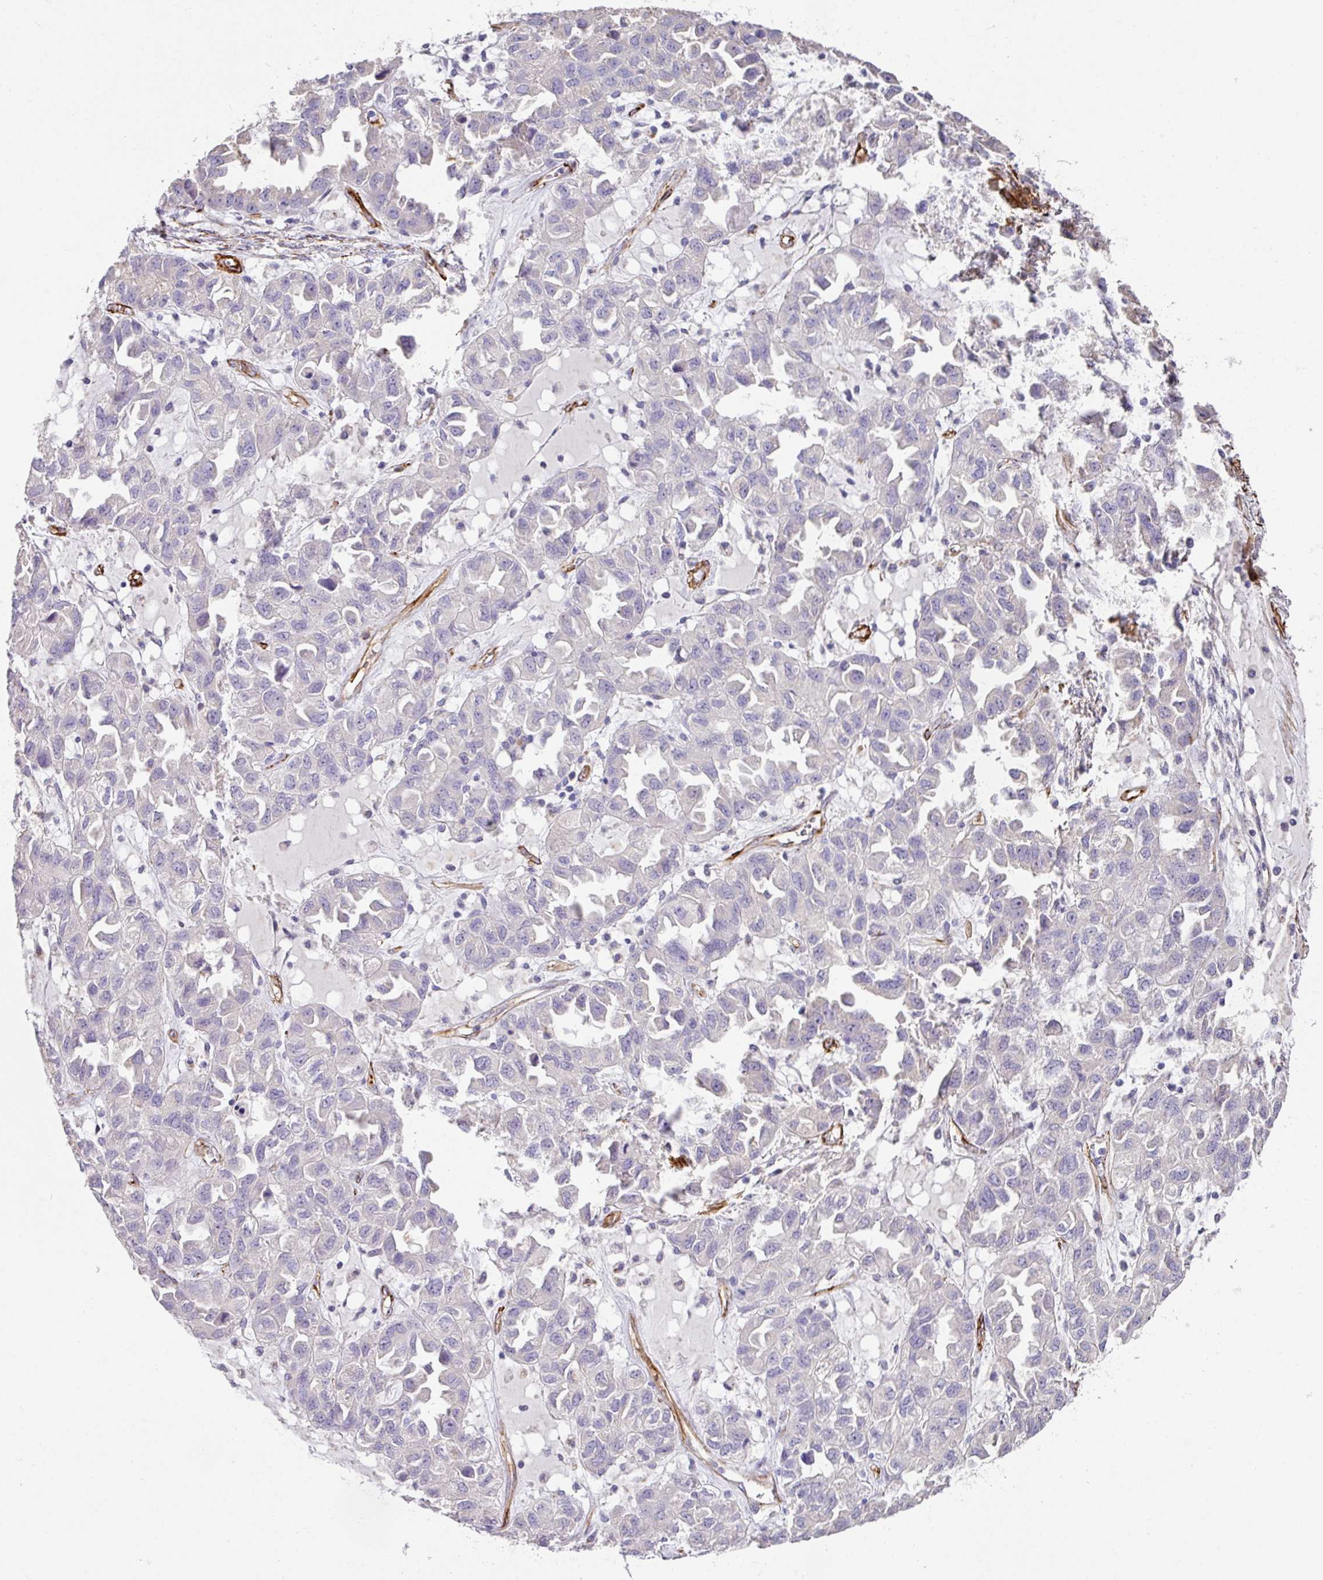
{"staining": {"intensity": "negative", "quantity": "none", "location": "none"}, "tissue": "ovarian cancer", "cell_type": "Tumor cells", "image_type": "cancer", "snomed": [{"axis": "morphology", "description": "Cystadenocarcinoma, serous, NOS"}, {"axis": "topography", "description": "Ovary"}], "caption": "Immunohistochemistry (IHC) micrograph of neoplastic tissue: ovarian cancer (serous cystadenocarcinoma) stained with DAB demonstrates no significant protein positivity in tumor cells.", "gene": "SLC25A17", "patient": {"sex": "female", "age": 84}}